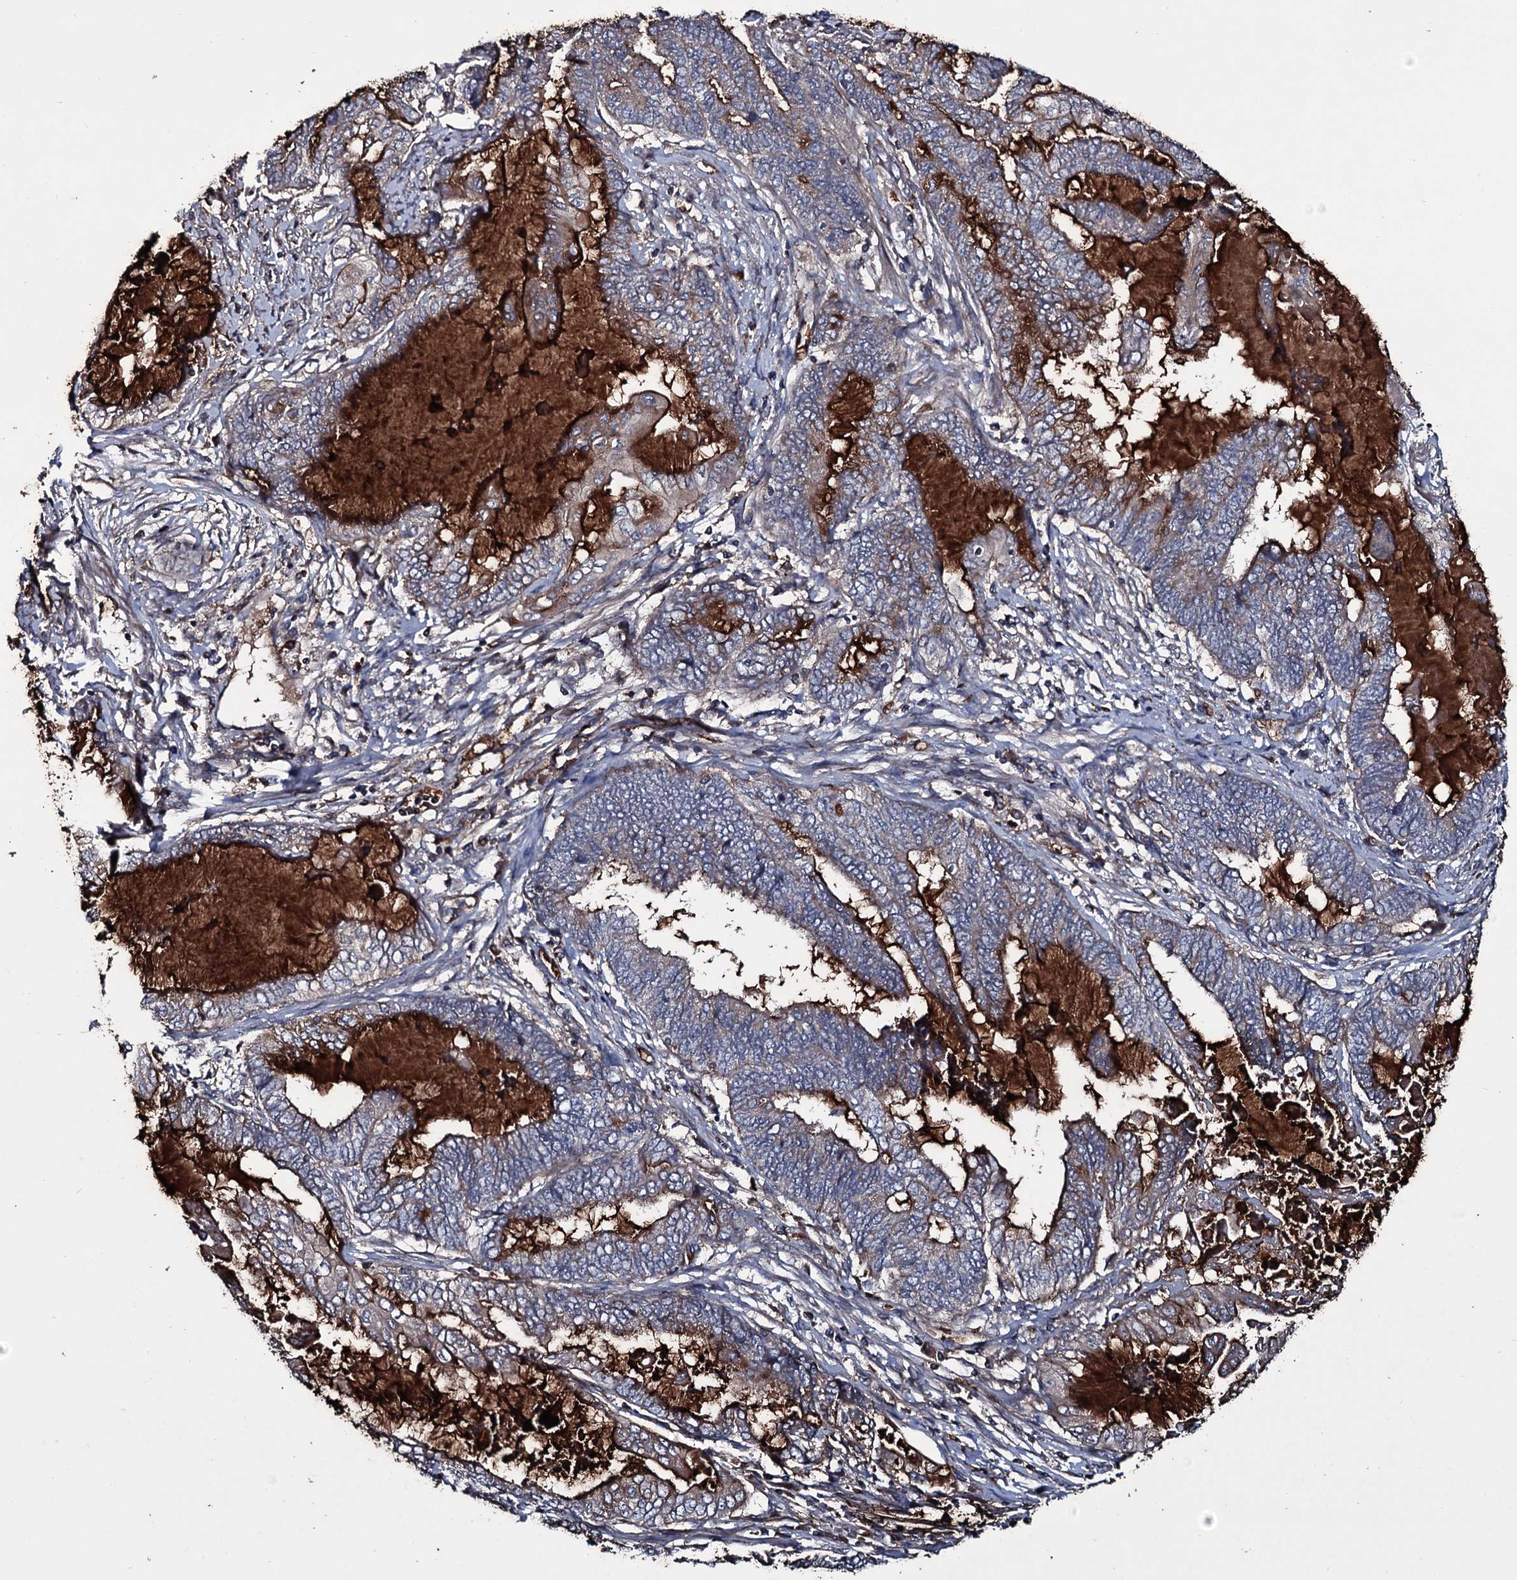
{"staining": {"intensity": "strong", "quantity": "<25%", "location": "cytoplasmic/membranous"}, "tissue": "endometrial cancer", "cell_type": "Tumor cells", "image_type": "cancer", "snomed": [{"axis": "morphology", "description": "Adenocarcinoma, NOS"}, {"axis": "topography", "description": "Uterus"}, {"axis": "topography", "description": "Endometrium"}], "caption": "High-magnification brightfield microscopy of endometrial cancer (adenocarcinoma) stained with DAB (brown) and counterstained with hematoxylin (blue). tumor cells exhibit strong cytoplasmic/membranous positivity is appreciated in approximately<25% of cells. (Stains: DAB (3,3'-diaminobenzidine) in brown, nuclei in blue, Microscopy: brightfield microscopy at high magnification).", "gene": "ZSWIM8", "patient": {"sex": "female", "age": 70}}